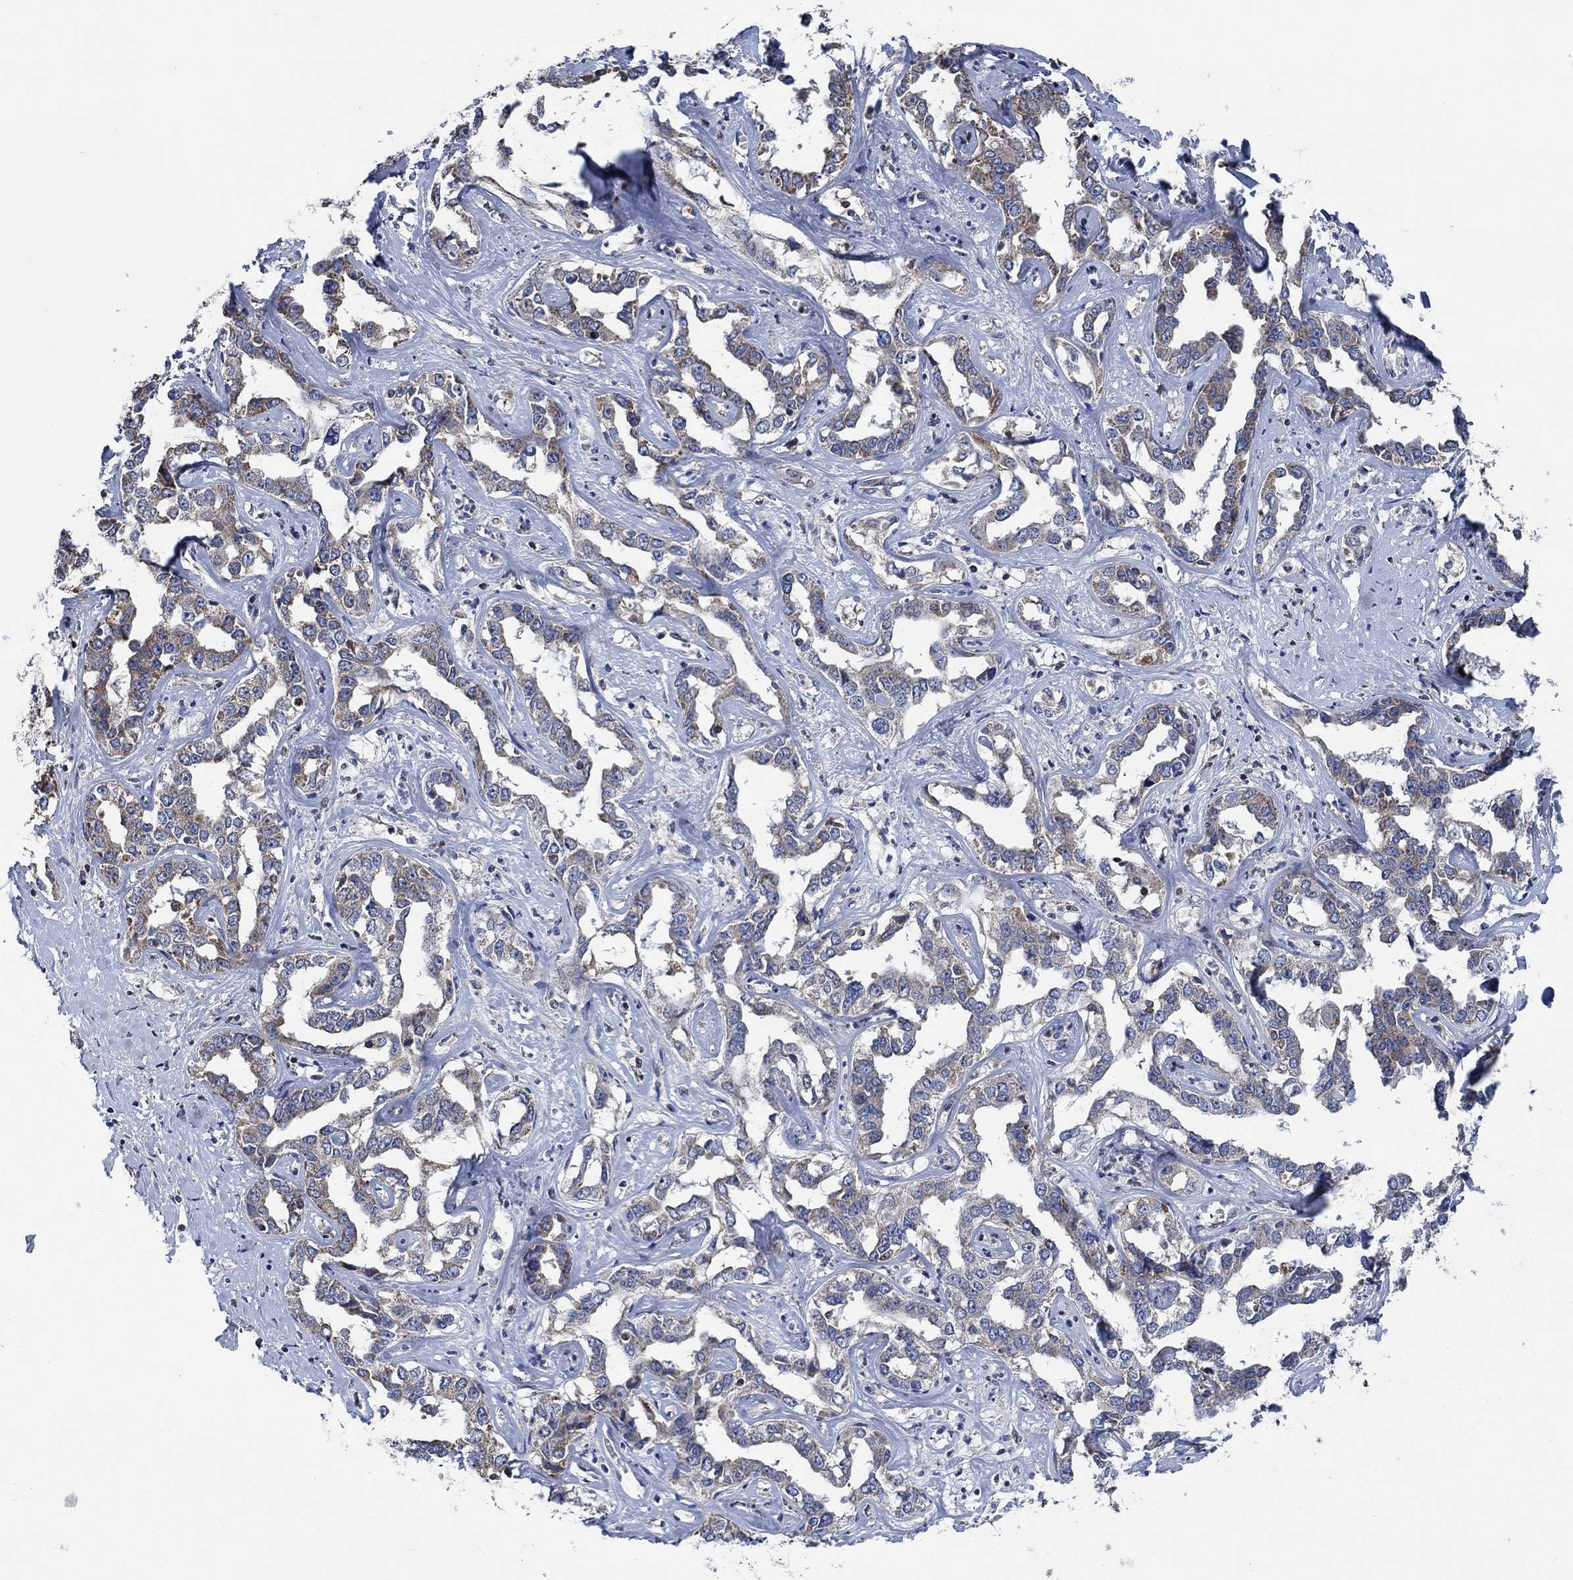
{"staining": {"intensity": "weak", "quantity": "25%-75%", "location": "cytoplasmic/membranous"}, "tissue": "liver cancer", "cell_type": "Tumor cells", "image_type": "cancer", "snomed": [{"axis": "morphology", "description": "Cholangiocarcinoma"}, {"axis": "topography", "description": "Liver"}], "caption": "An image of human cholangiocarcinoma (liver) stained for a protein shows weak cytoplasmic/membranous brown staining in tumor cells.", "gene": "STXBP6", "patient": {"sex": "male", "age": 59}}